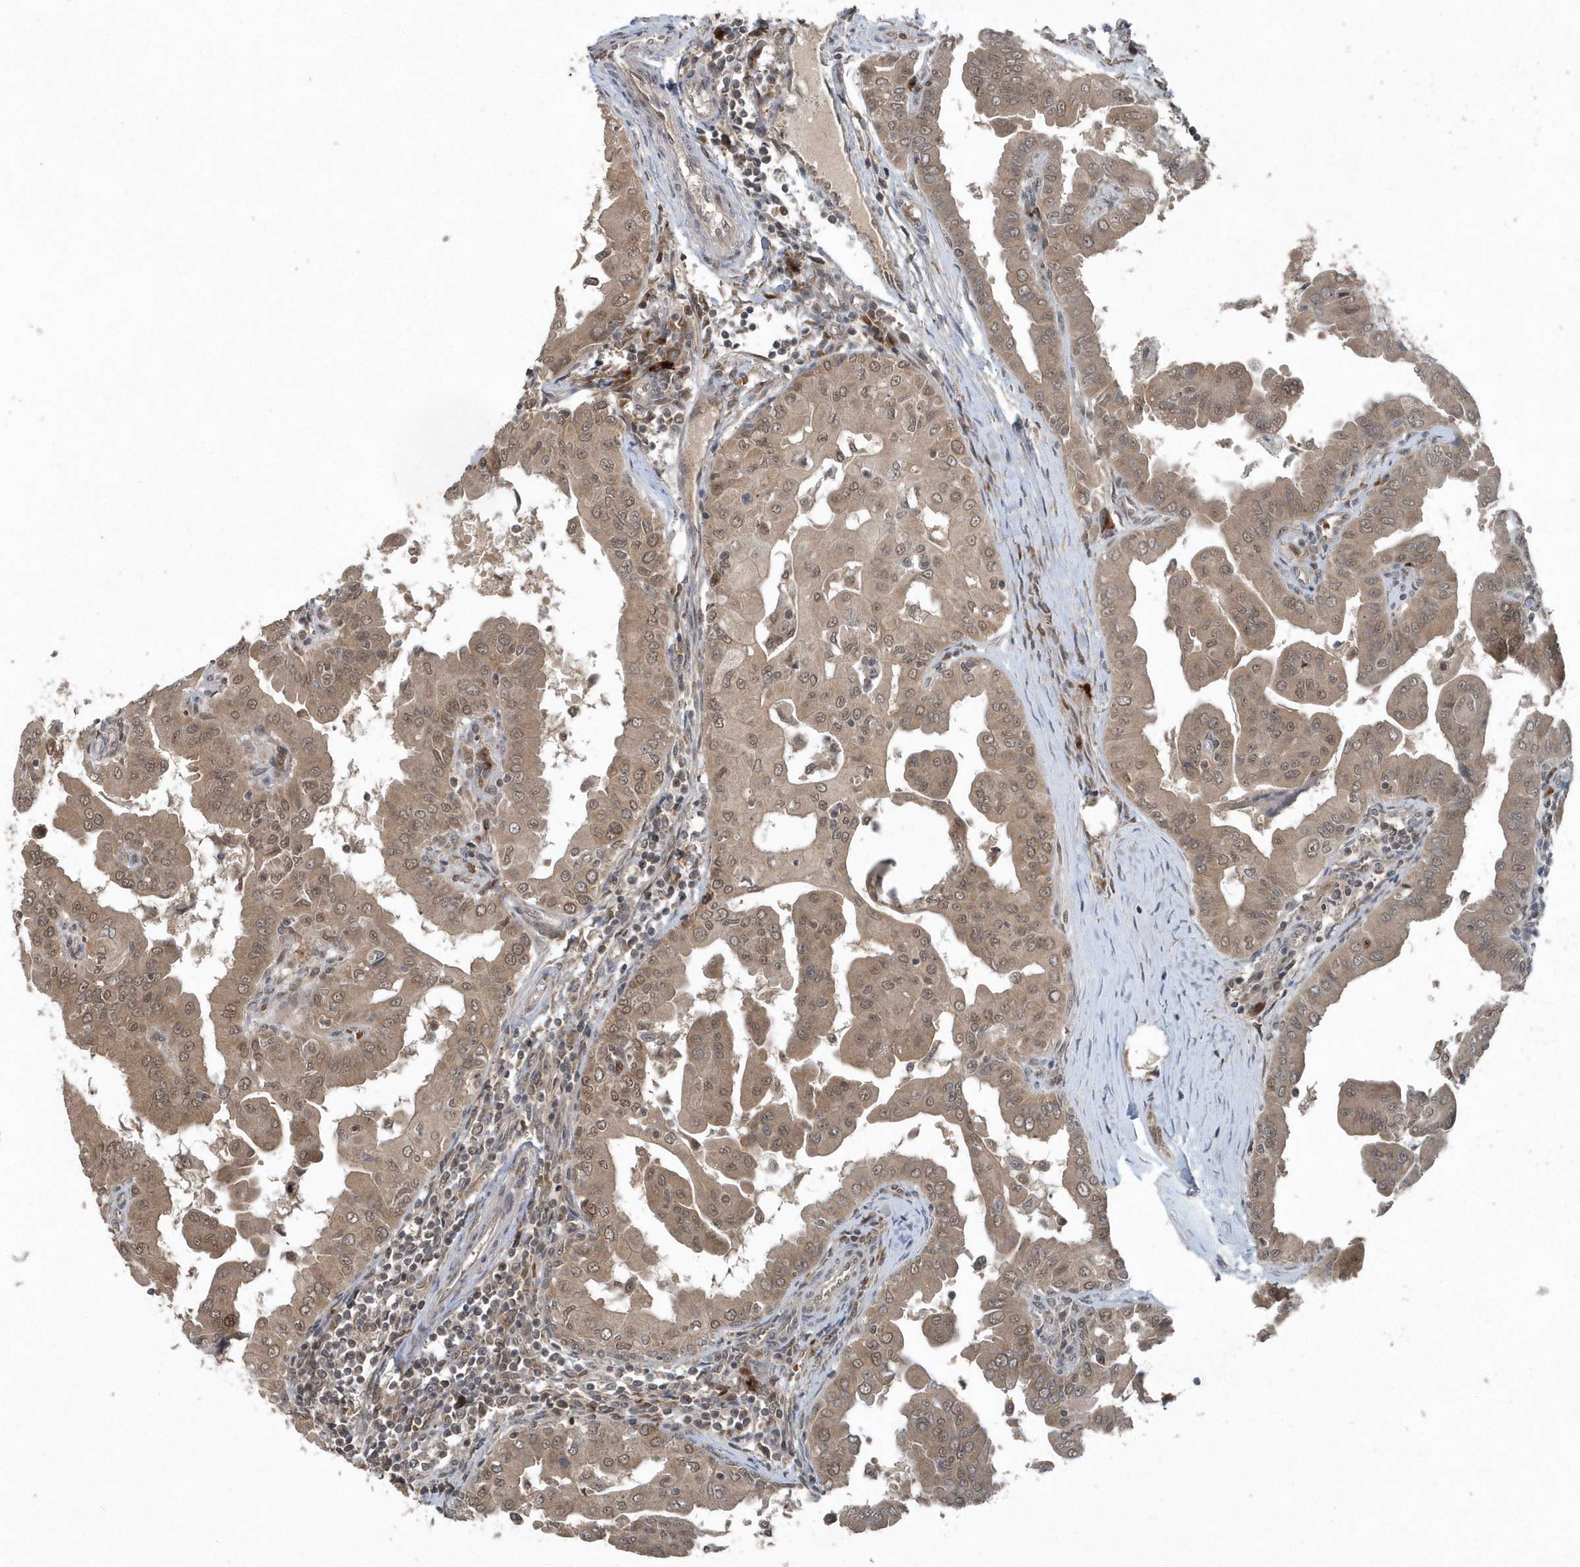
{"staining": {"intensity": "moderate", "quantity": ">75%", "location": "cytoplasmic/membranous,nuclear"}, "tissue": "thyroid cancer", "cell_type": "Tumor cells", "image_type": "cancer", "snomed": [{"axis": "morphology", "description": "Papillary adenocarcinoma, NOS"}, {"axis": "topography", "description": "Thyroid gland"}], "caption": "Thyroid cancer (papillary adenocarcinoma) was stained to show a protein in brown. There is medium levels of moderate cytoplasmic/membranous and nuclear positivity in about >75% of tumor cells. The staining was performed using DAB (3,3'-diaminobenzidine), with brown indicating positive protein expression. Nuclei are stained blue with hematoxylin.", "gene": "QTRT2", "patient": {"sex": "male", "age": 33}}